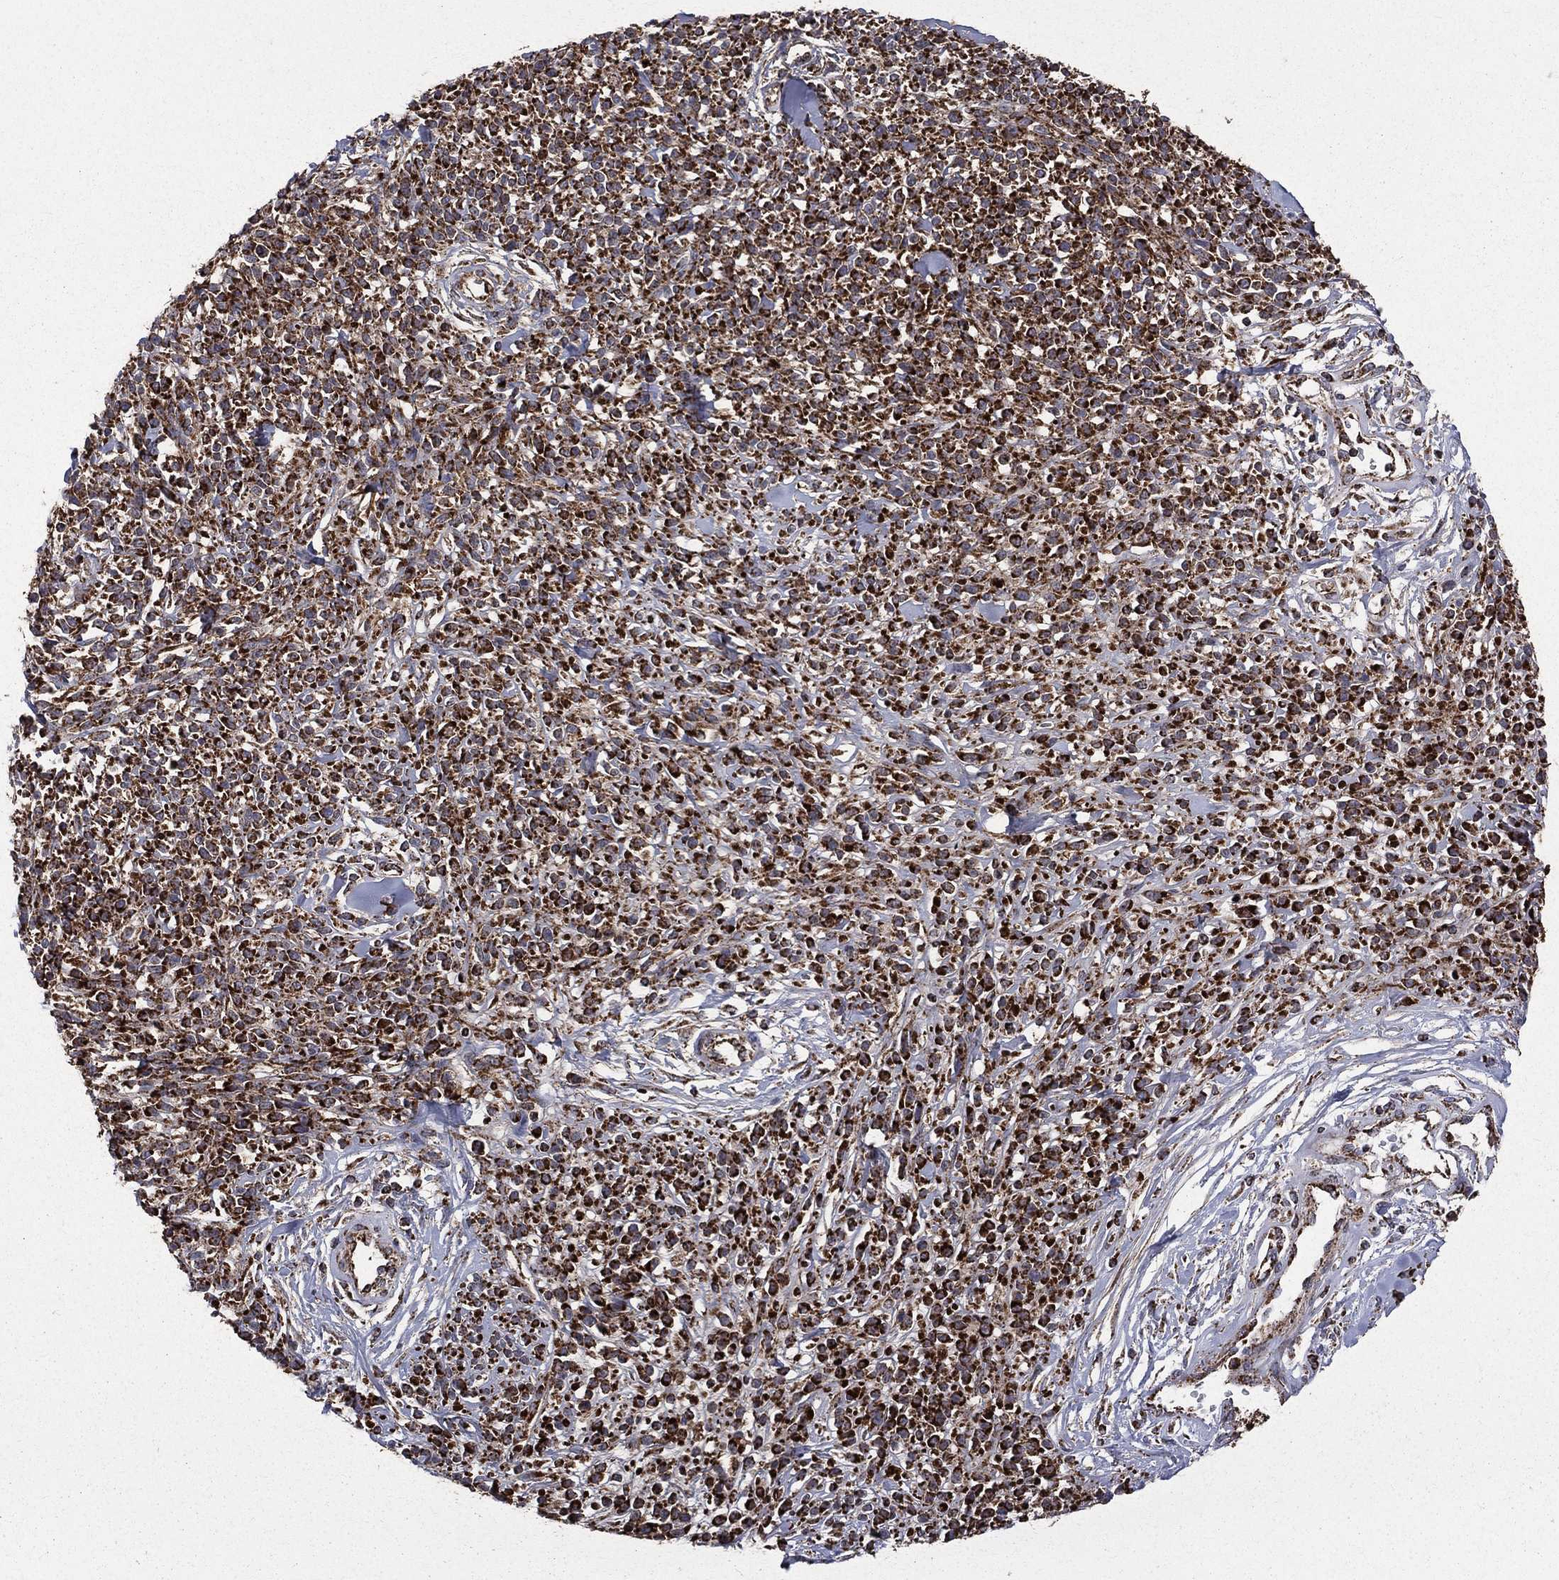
{"staining": {"intensity": "strong", "quantity": ">75%", "location": "cytoplasmic/membranous"}, "tissue": "melanoma", "cell_type": "Tumor cells", "image_type": "cancer", "snomed": [{"axis": "morphology", "description": "Malignant melanoma, NOS"}, {"axis": "topography", "description": "Skin"}, {"axis": "topography", "description": "Skin of trunk"}], "caption": "Malignant melanoma was stained to show a protein in brown. There is high levels of strong cytoplasmic/membranous staining in approximately >75% of tumor cells.", "gene": "GOT2", "patient": {"sex": "male", "age": 74}}